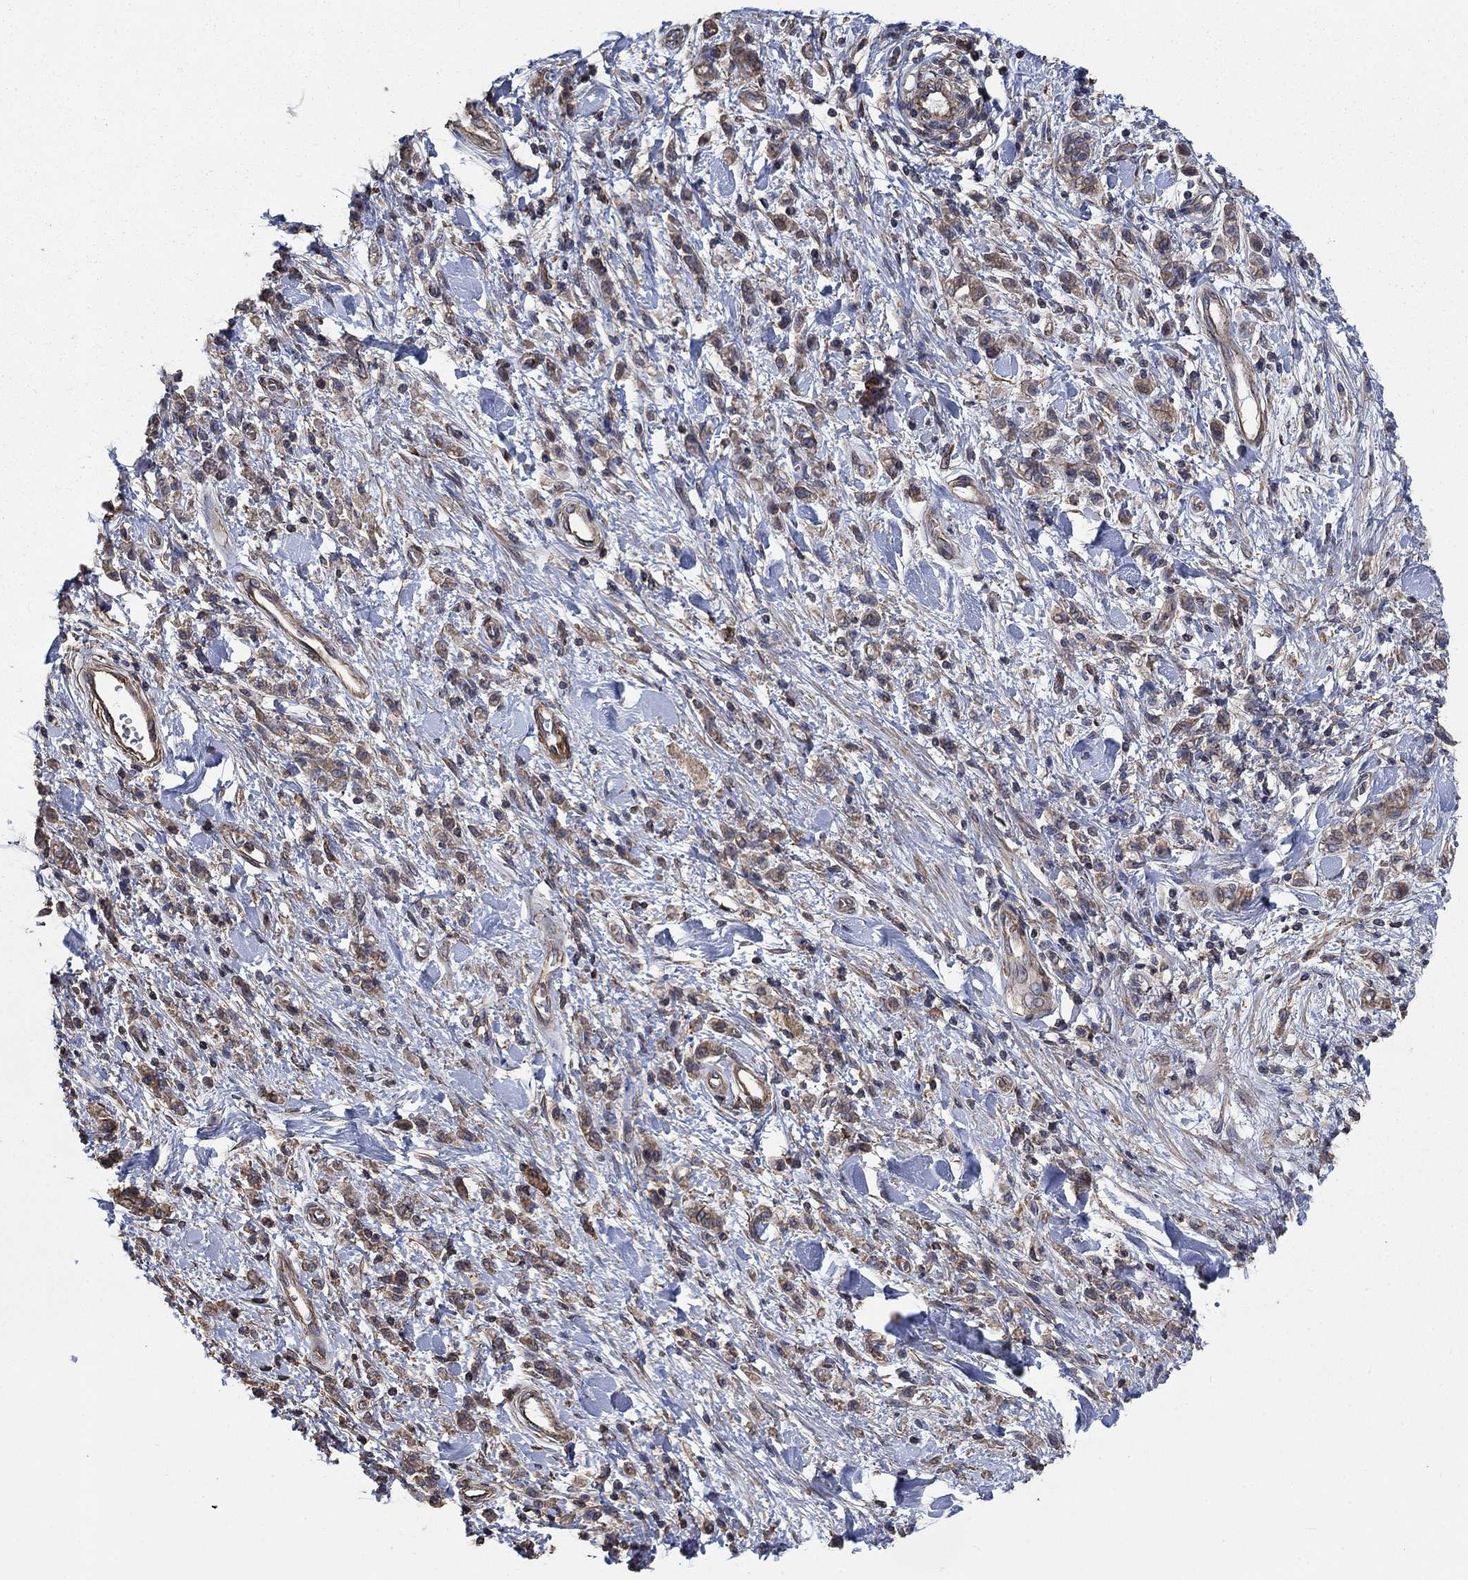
{"staining": {"intensity": "weak", "quantity": "25%-75%", "location": "cytoplasmic/membranous"}, "tissue": "stomach cancer", "cell_type": "Tumor cells", "image_type": "cancer", "snomed": [{"axis": "morphology", "description": "Adenocarcinoma, NOS"}, {"axis": "topography", "description": "Stomach"}], "caption": "Weak cytoplasmic/membranous positivity for a protein is present in approximately 25%-75% of tumor cells of stomach cancer (adenocarcinoma) using immunohistochemistry (IHC).", "gene": "PDE3A", "patient": {"sex": "male", "age": 77}}